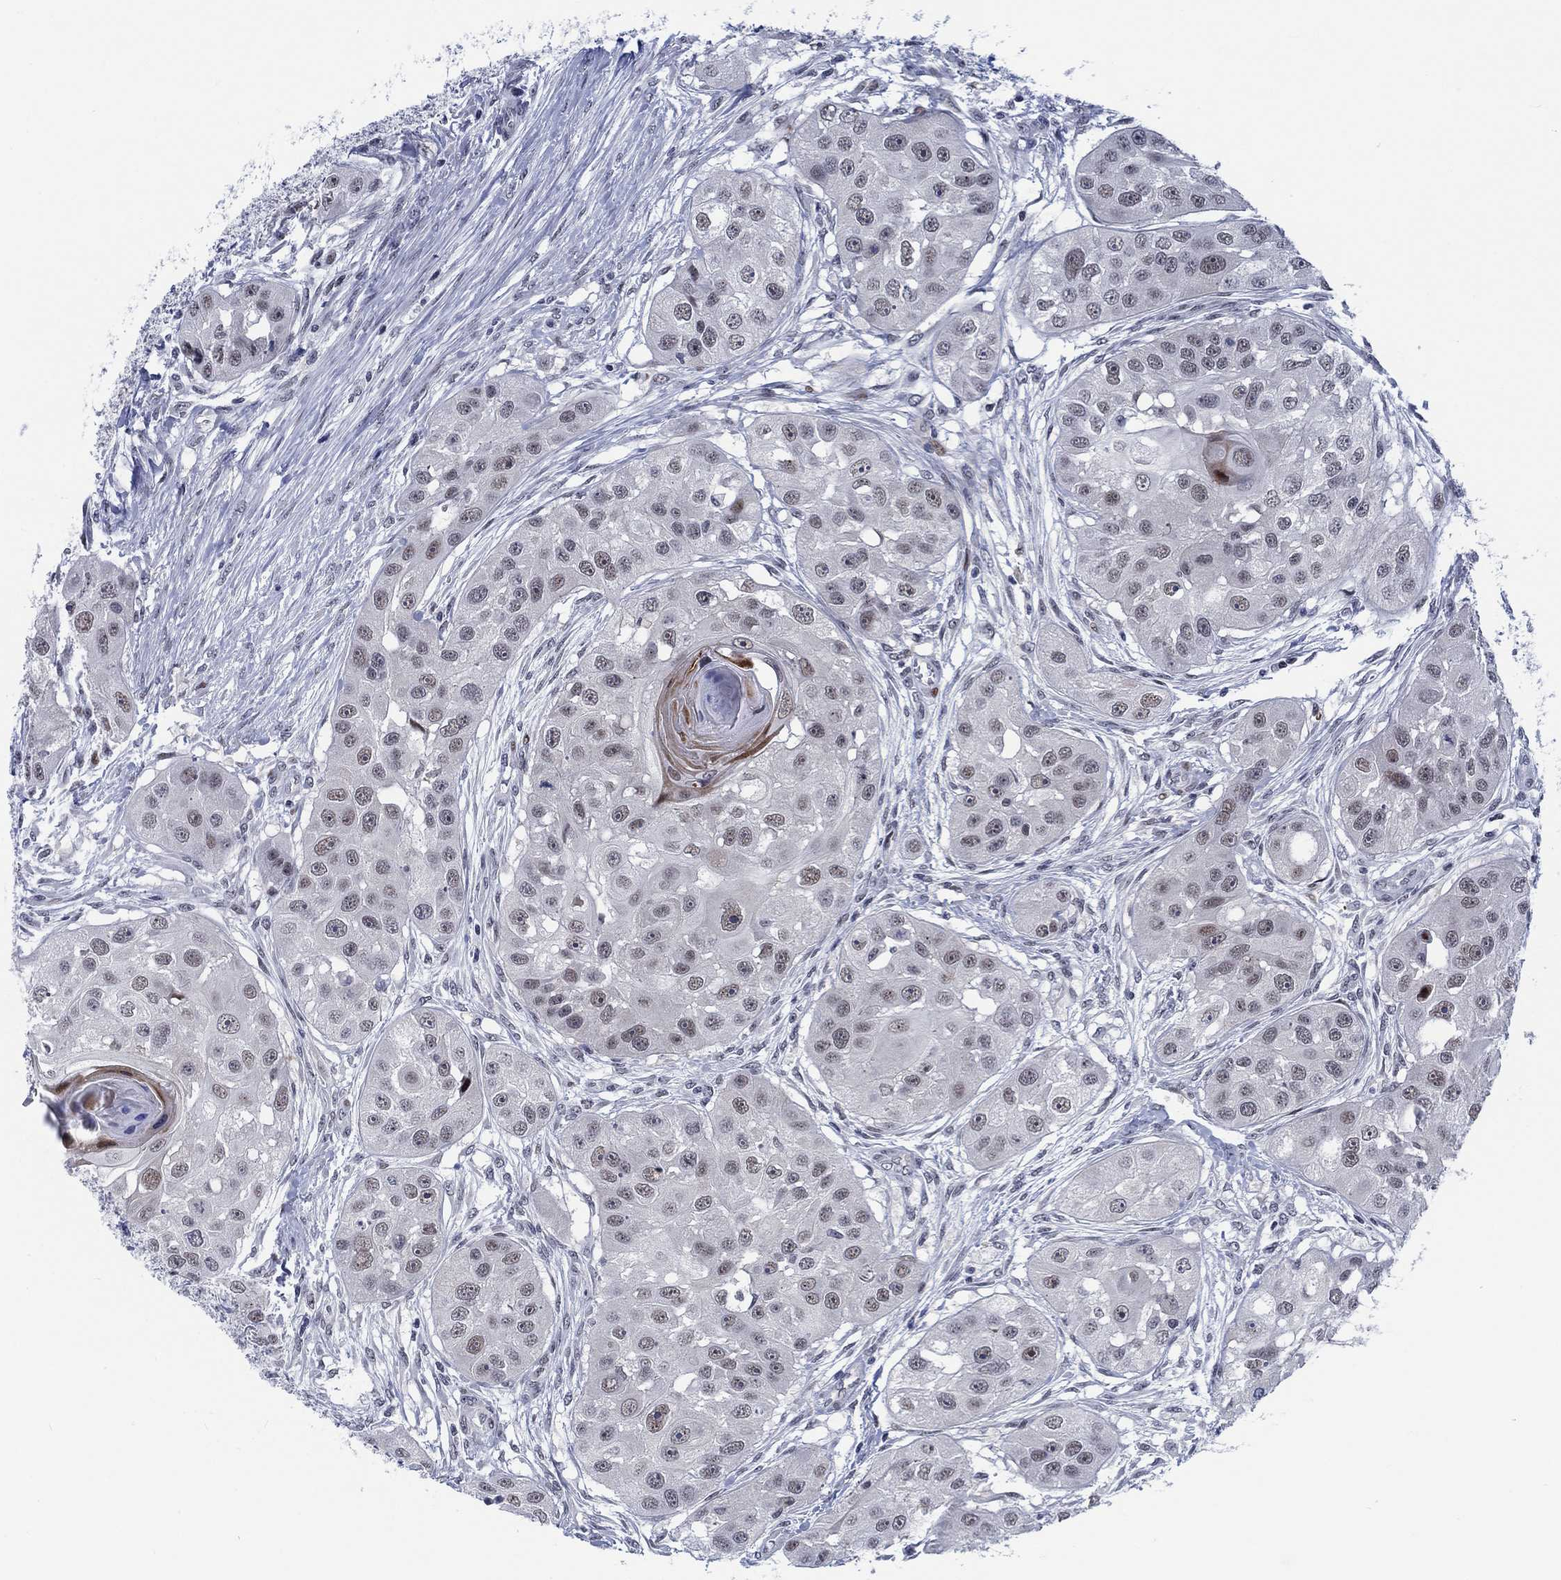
{"staining": {"intensity": "weak", "quantity": "<25%", "location": "nuclear"}, "tissue": "head and neck cancer", "cell_type": "Tumor cells", "image_type": "cancer", "snomed": [{"axis": "morphology", "description": "Normal tissue, NOS"}, {"axis": "morphology", "description": "Squamous cell carcinoma, NOS"}, {"axis": "topography", "description": "Skeletal muscle"}, {"axis": "topography", "description": "Head-Neck"}], "caption": "Human squamous cell carcinoma (head and neck) stained for a protein using immunohistochemistry (IHC) shows no expression in tumor cells.", "gene": "NEU3", "patient": {"sex": "male", "age": 51}}